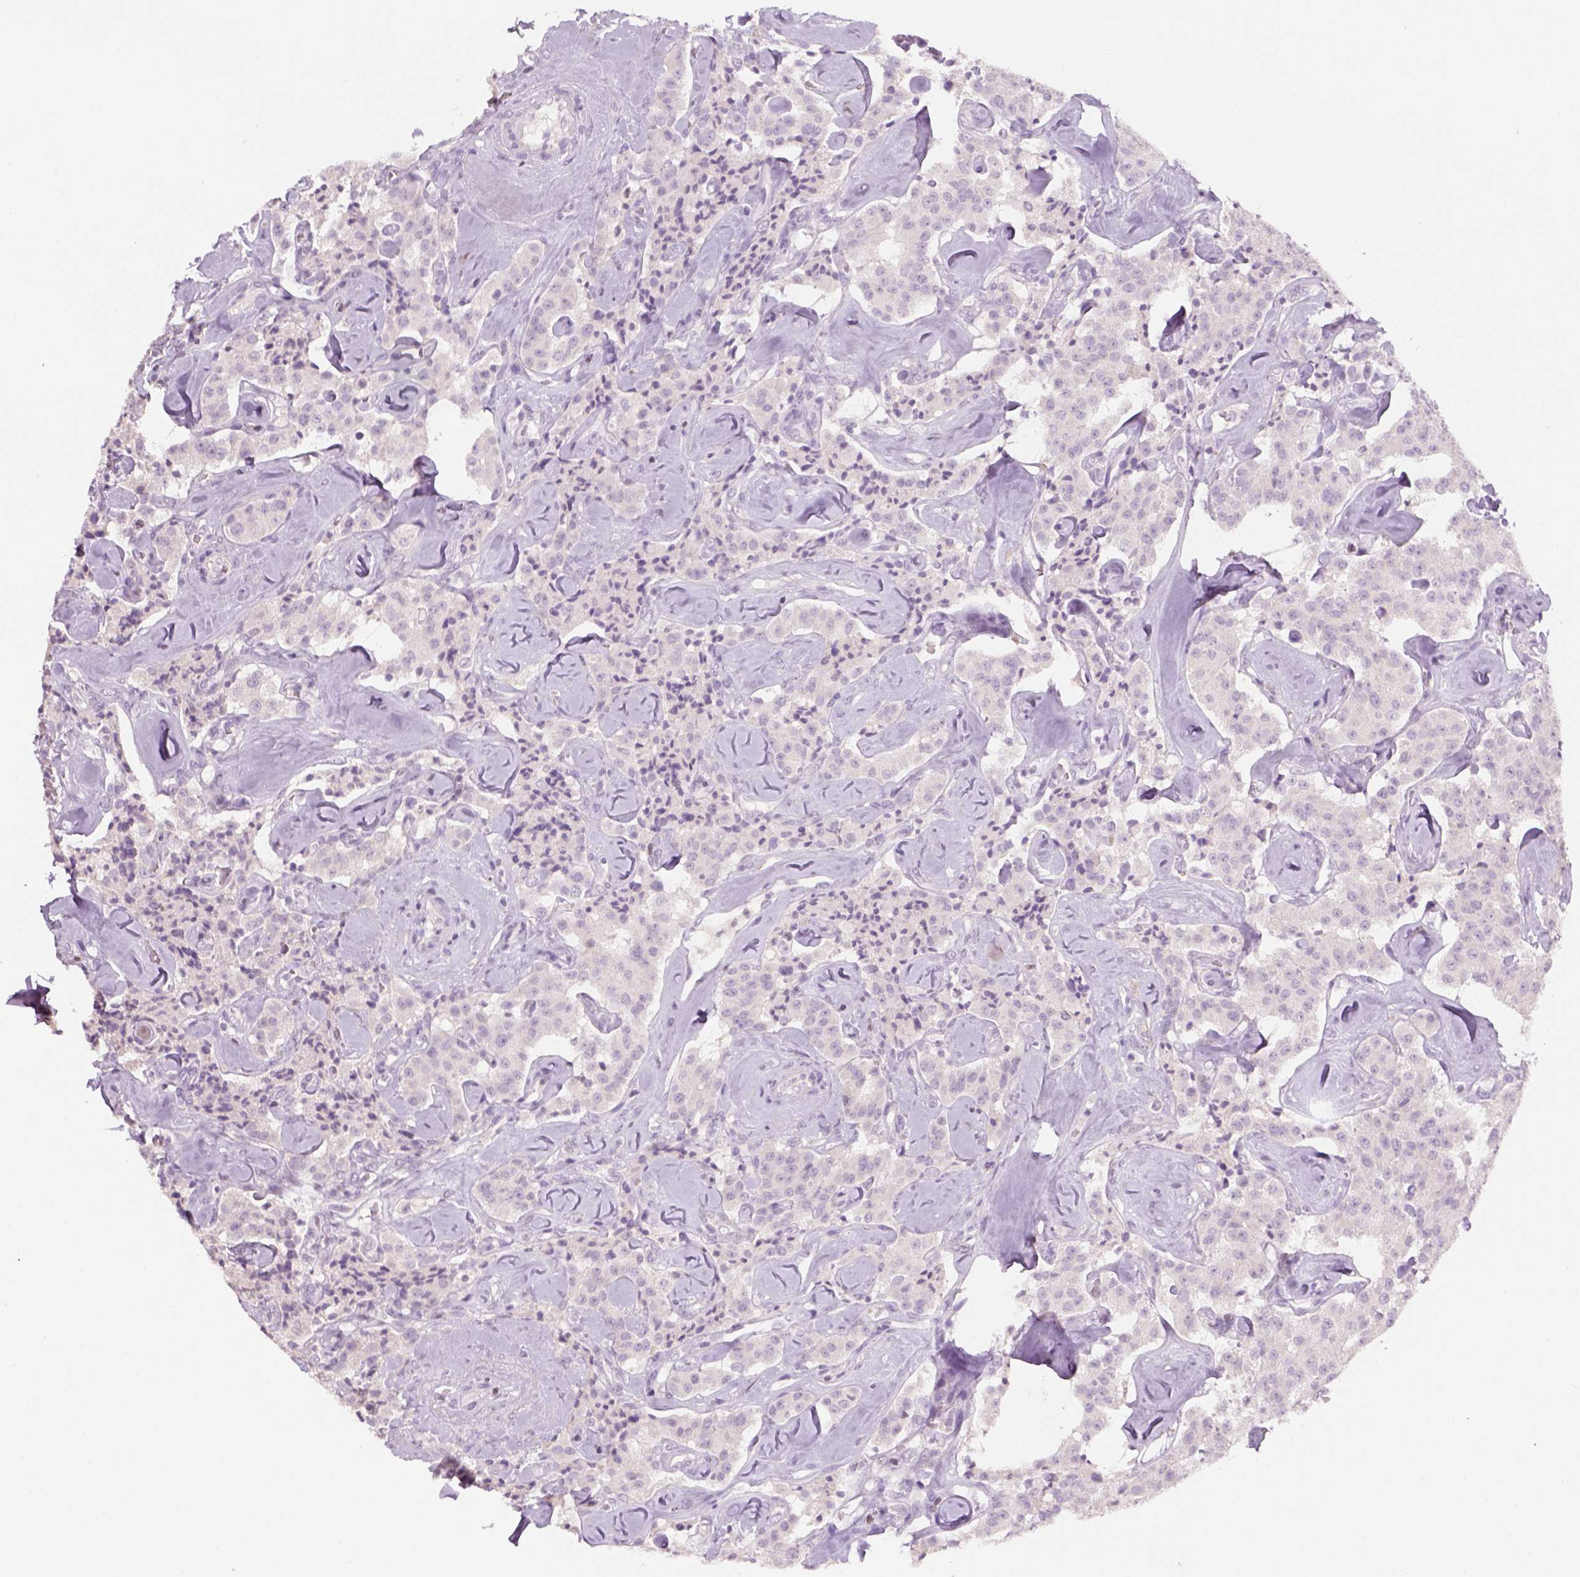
{"staining": {"intensity": "negative", "quantity": "none", "location": "none"}, "tissue": "carcinoid", "cell_type": "Tumor cells", "image_type": "cancer", "snomed": [{"axis": "morphology", "description": "Carcinoid, malignant, NOS"}, {"axis": "topography", "description": "Pancreas"}], "caption": "An immunohistochemistry image of carcinoid (malignant) is shown. There is no staining in tumor cells of carcinoid (malignant).", "gene": "GFI1B", "patient": {"sex": "male", "age": 41}}